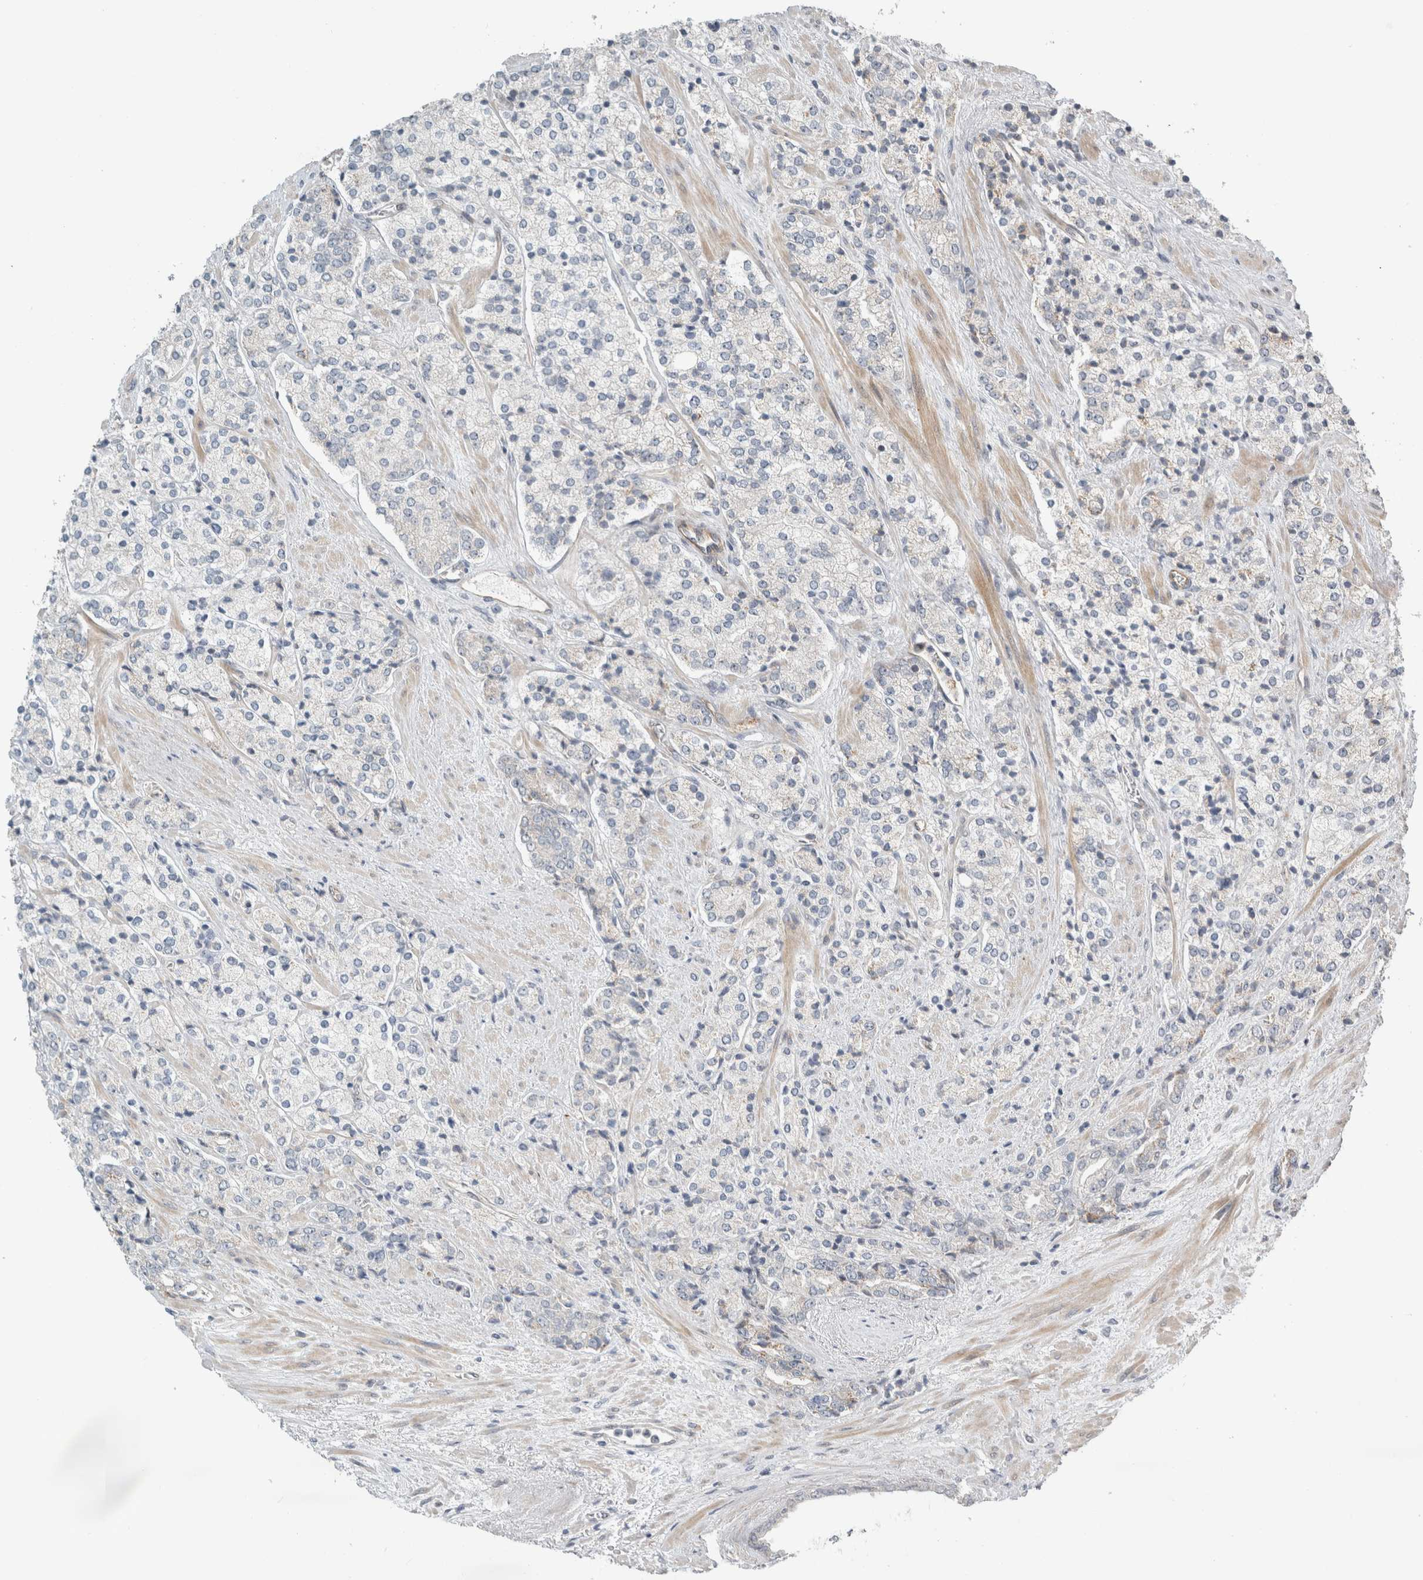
{"staining": {"intensity": "negative", "quantity": "none", "location": "none"}, "tissue": "prostate cancer", "cell_type": "Tumor cells", "image_type": "cancer", "snomed": [{"axis": "morphology", "description": "Adenocarcinoma, High grade"}, {"axis": "topography", "description": "Prostate"}], "caption": "There is no significant positivity in tumor cells of prostate cancer.", "gene": "KPNA5", "patient": {"sex": "male", "age": 71}}